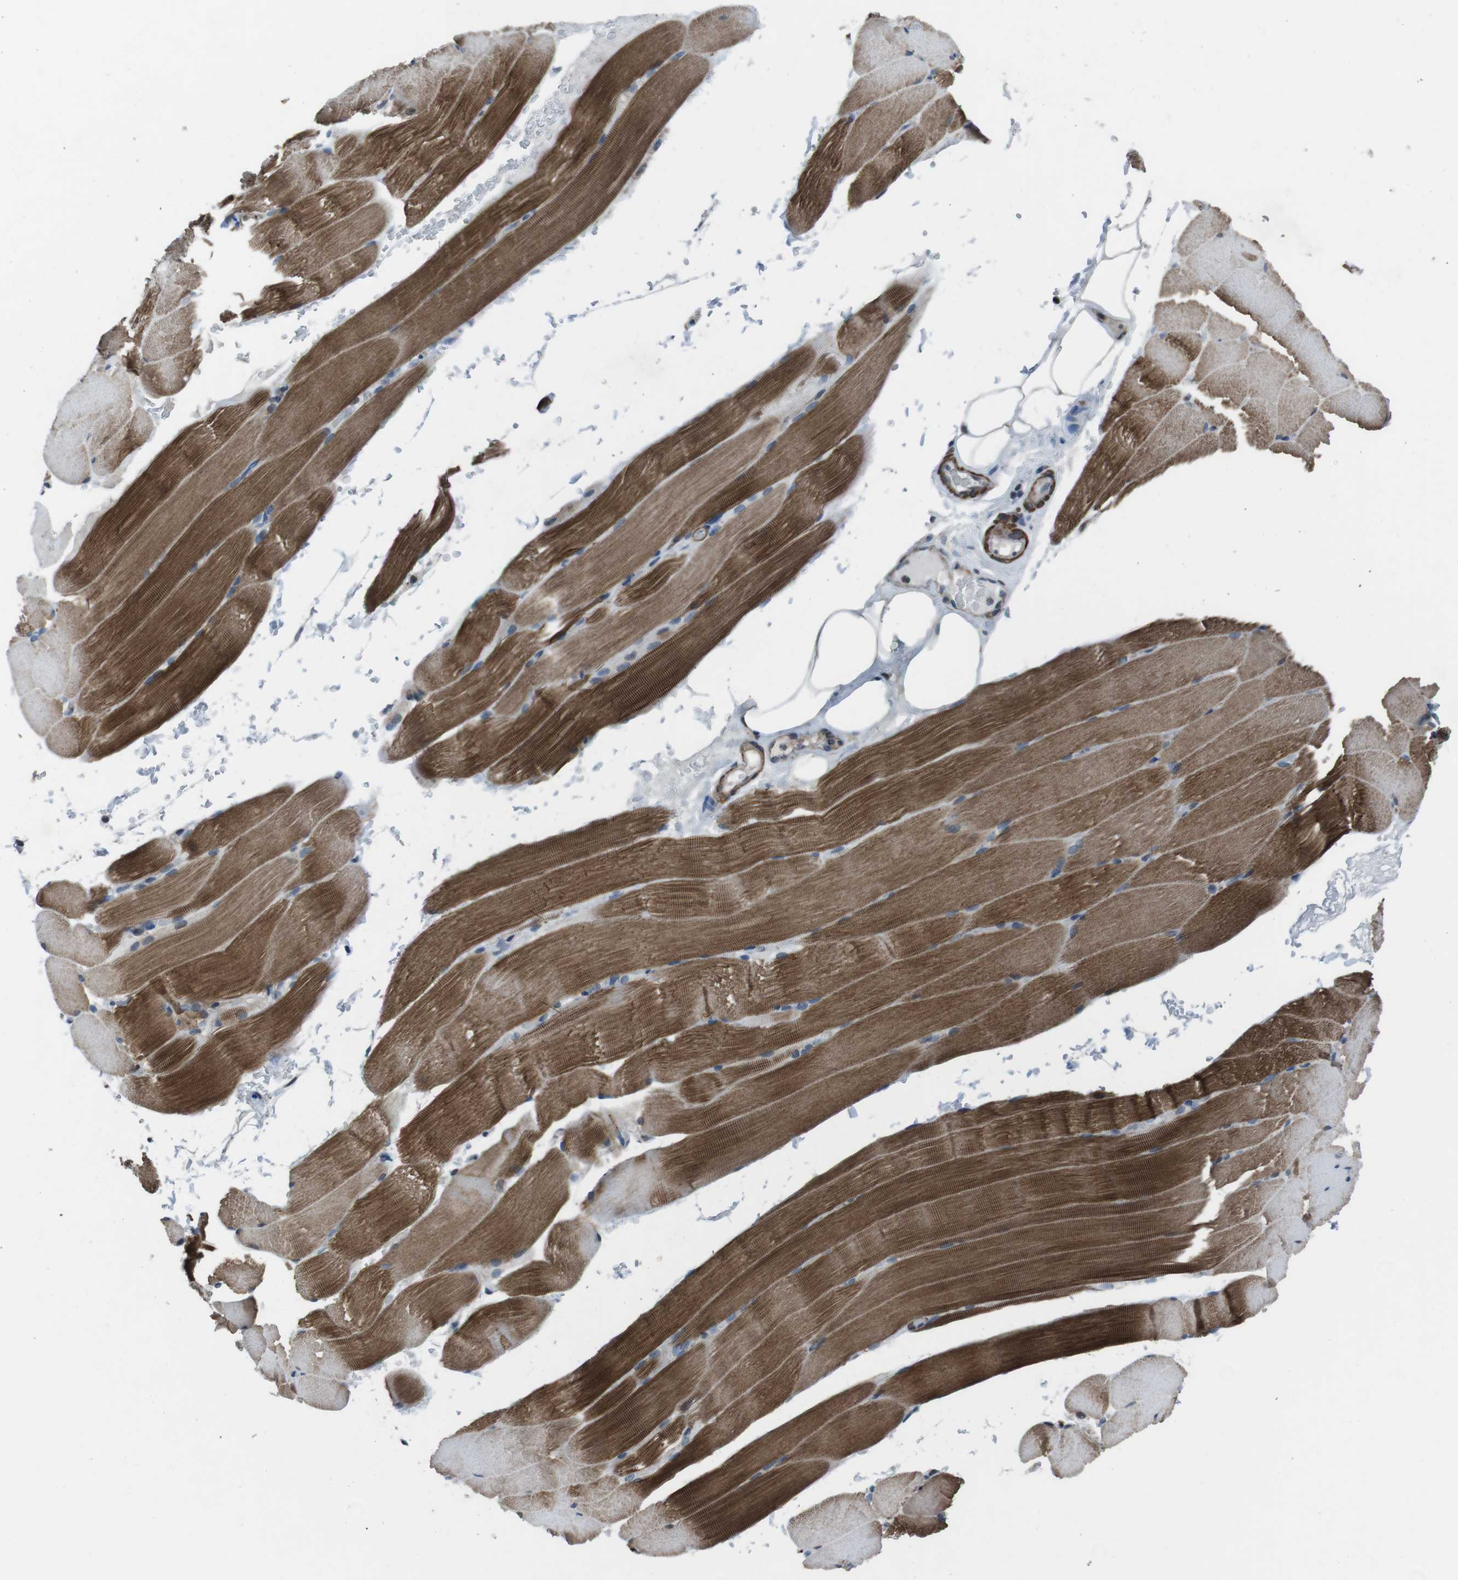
{"staining": {"intensity": "strong", "quantity": ">75%", "location": "cytoplasmic/membranous"}, "tissue": "skeletal muscle", "cell_type": "Myocytes", "image_type": "normal", "snomed": [{"axis": "morphology", "description": "Normal tissue, NOS"}, {"axis": "topography", "description": "Skeletal muscle"}, {"axis": "topography", "description": "Parathyroid gland"}], "caption": "Human skeletal muscle stained for a protein (brown) demonstrates strong cytoplasmic/membranous positive positivity in about >75% of myocytes.", "gene": "PBRM1", "patient": {"sex": "female", "age": 37}}